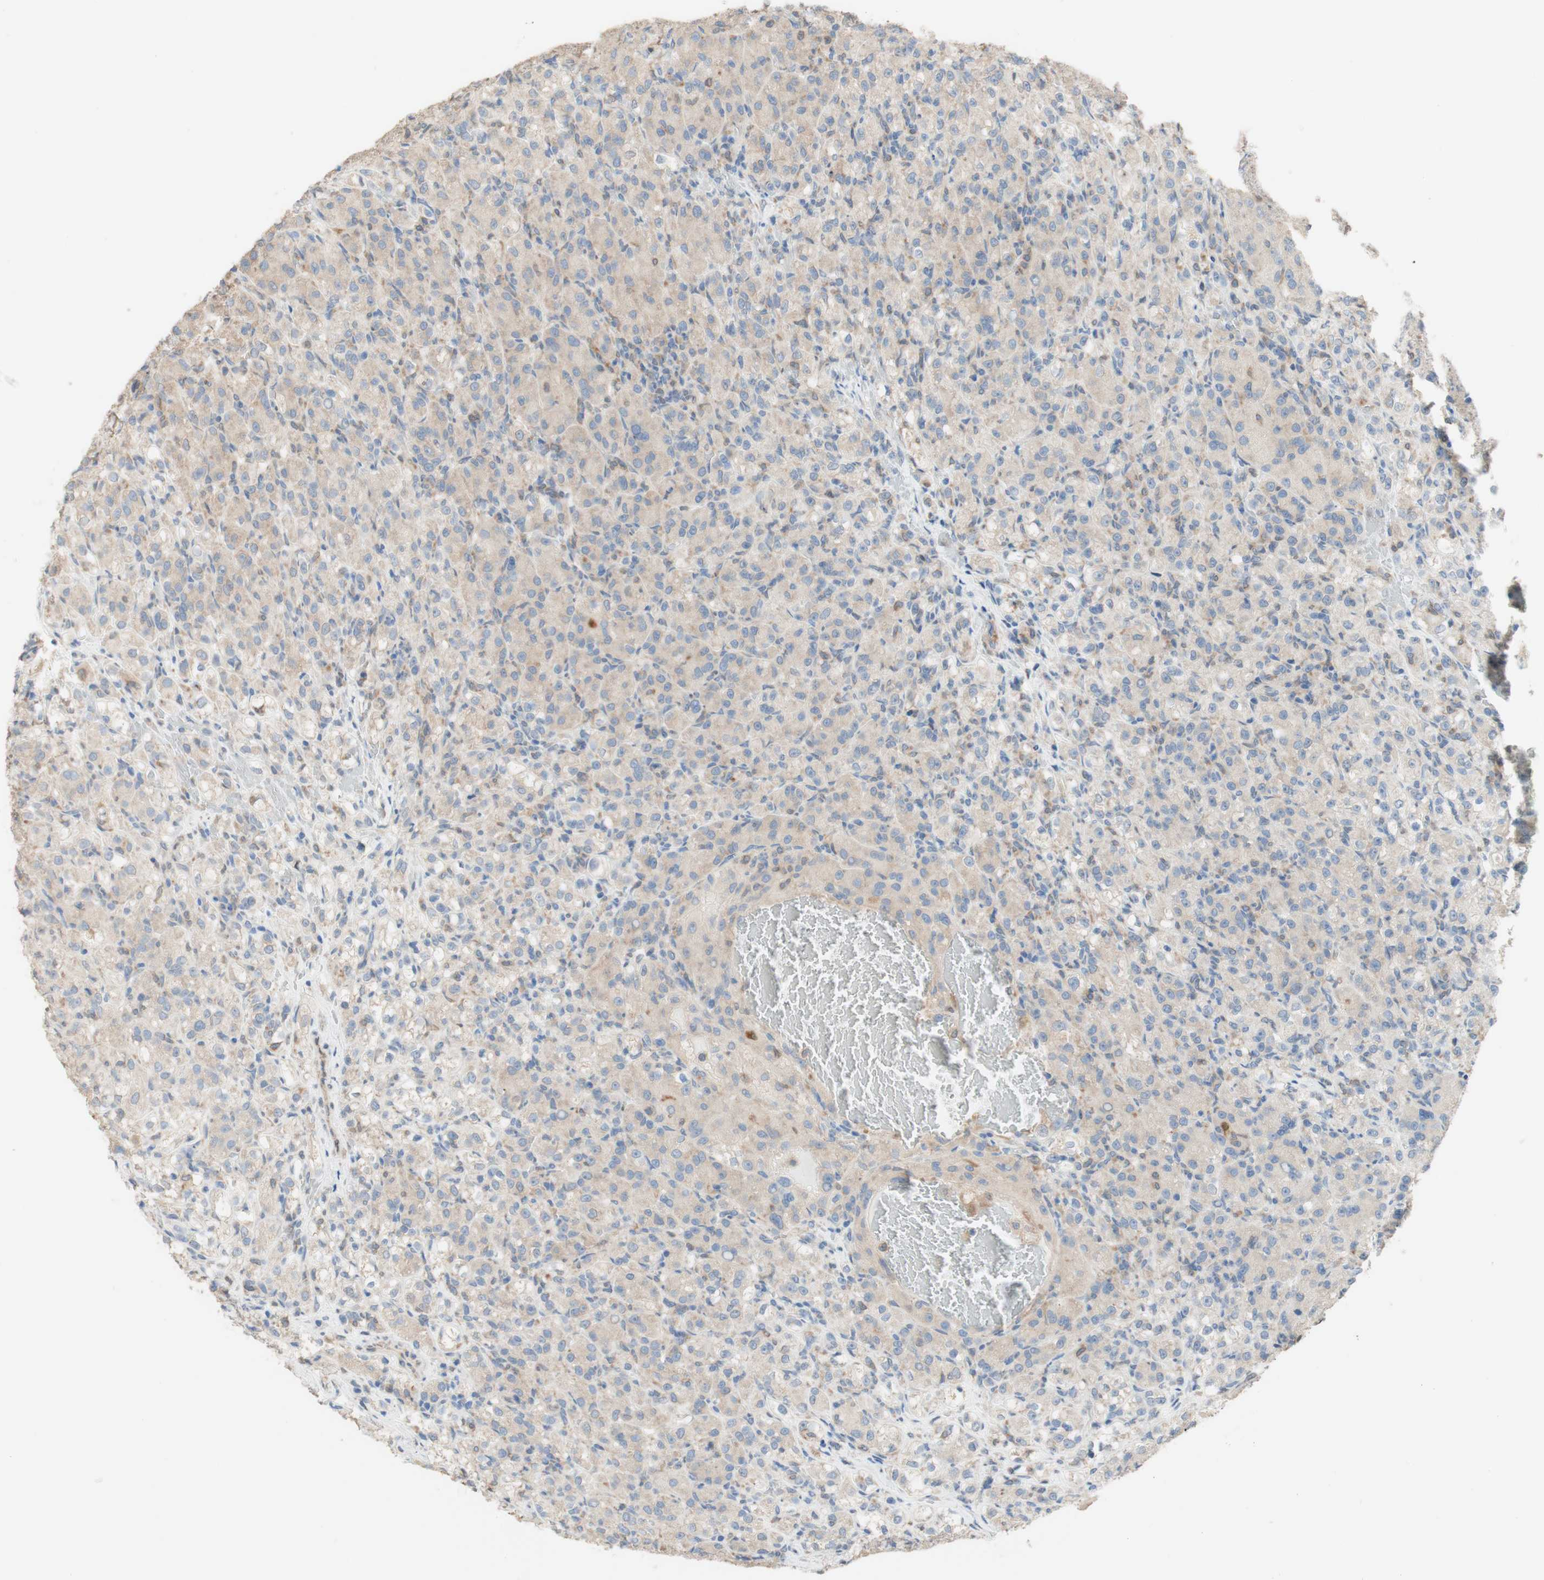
{"staining": {"intensity": "weak", "quantity": "25%-75%", "location": "cytoplasmic/membranous"}, "tissue": "renal cancer", "cell_type": "Tumor cells", "image_type": "cancer", "snomed": [{"axis": "morphology", "description": "Adenocarcinoma, NOS"}, {"axis": "topography", "description": "Kidney"}], "caption": "There is low levels of weak cytoplasmic/membranous expression in tumor cells of renal adenocarcinoma, as demonstrated by immunohistochemical staining (brown color).", "gene": "COMT", "patient": {"sex": "male", "age": 61}}